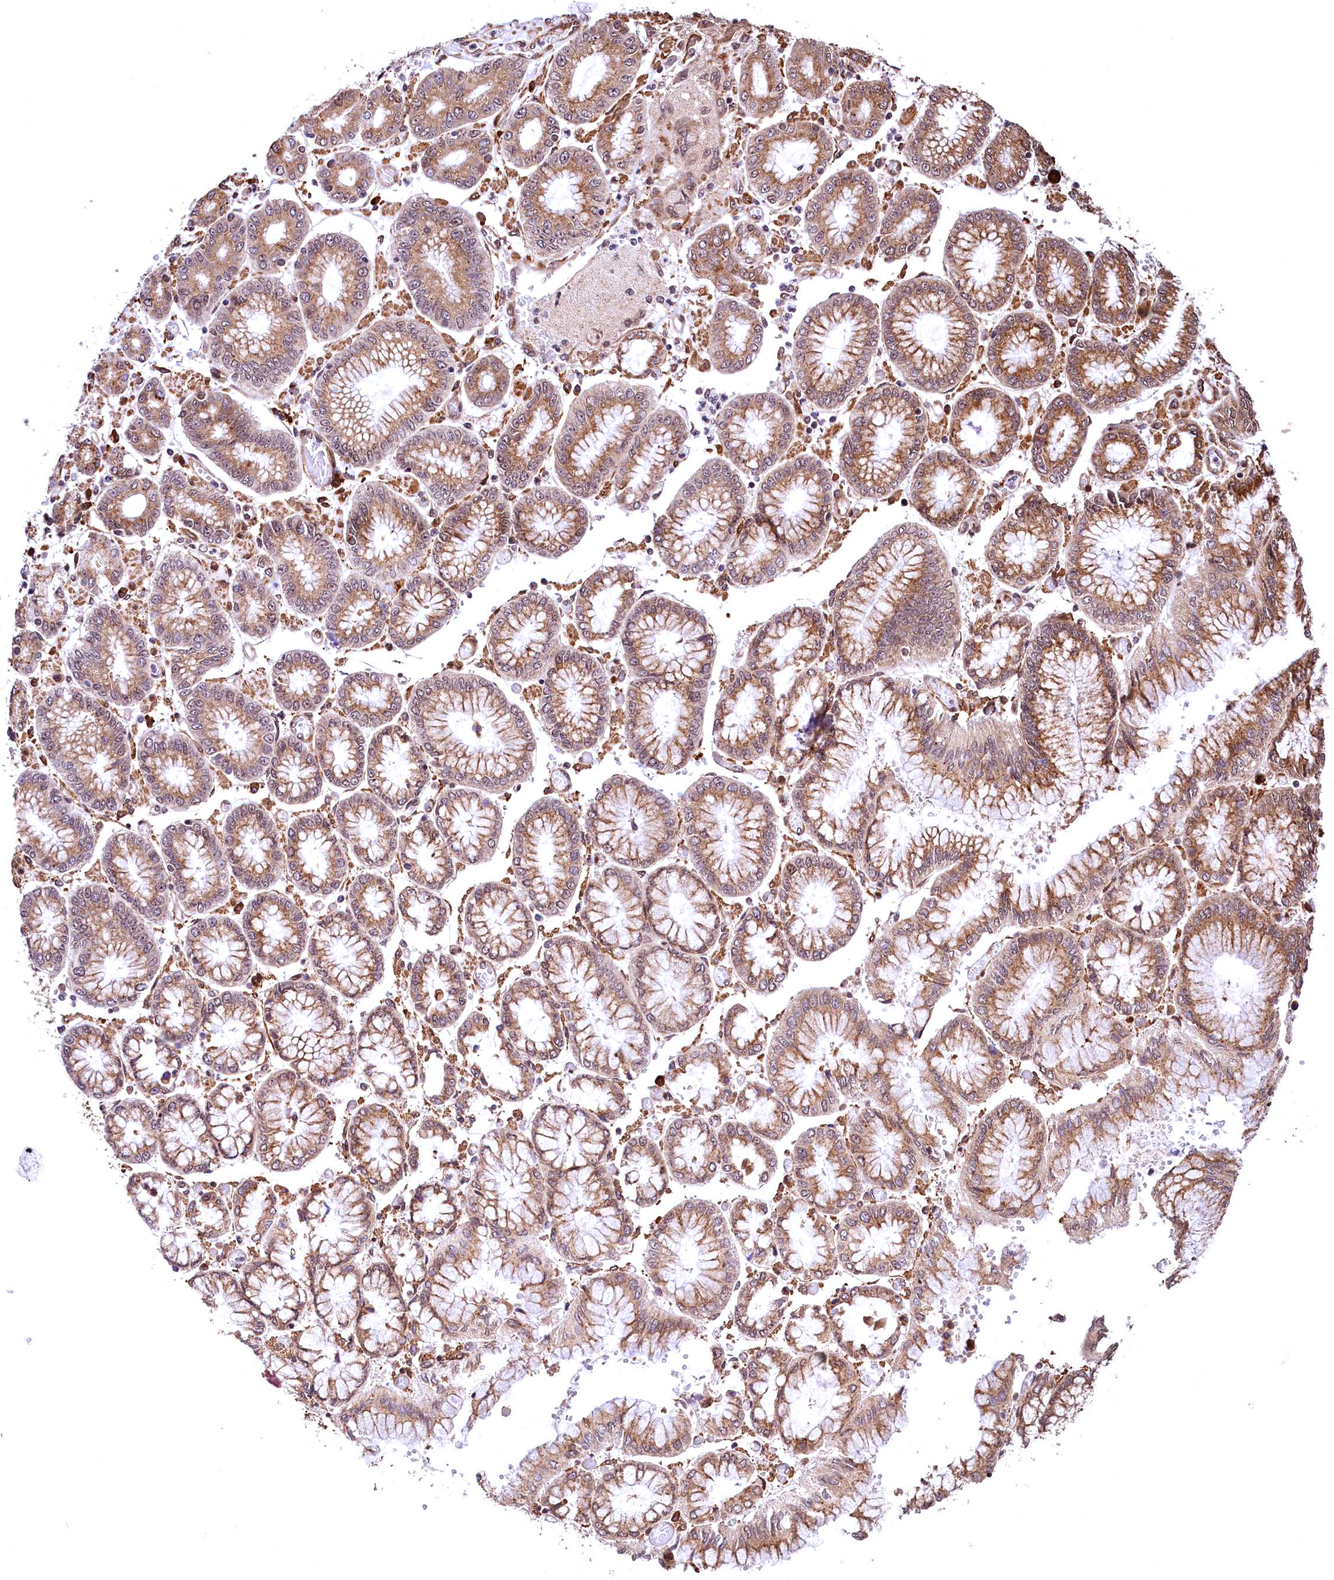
{"staining": {"intensity": "moderate", "quantity": ">75%", "location": "cytoplasmic/membranous"}, "tissue": "stomach cancer", "cell_type": "Tumor cells", "image_type": "cancer", "snomed": [{"axis": "morphology", "description": "Adenocarcinoma, NOS"}, {"axis": "topography", "description": "Stomach"}], "caption": "Immunohistochemistry image of neoplastic tissue: human stomach adenocarcinoma stained using IHC displays medium levels of moderate protein expression localized specifically in the cytoplasmic/membranous of tumor cells, appearing as a cytoplasmic/membranous brown color.", "gene": "PDS5B", "patient": {"sex": "male", "age": 76}}